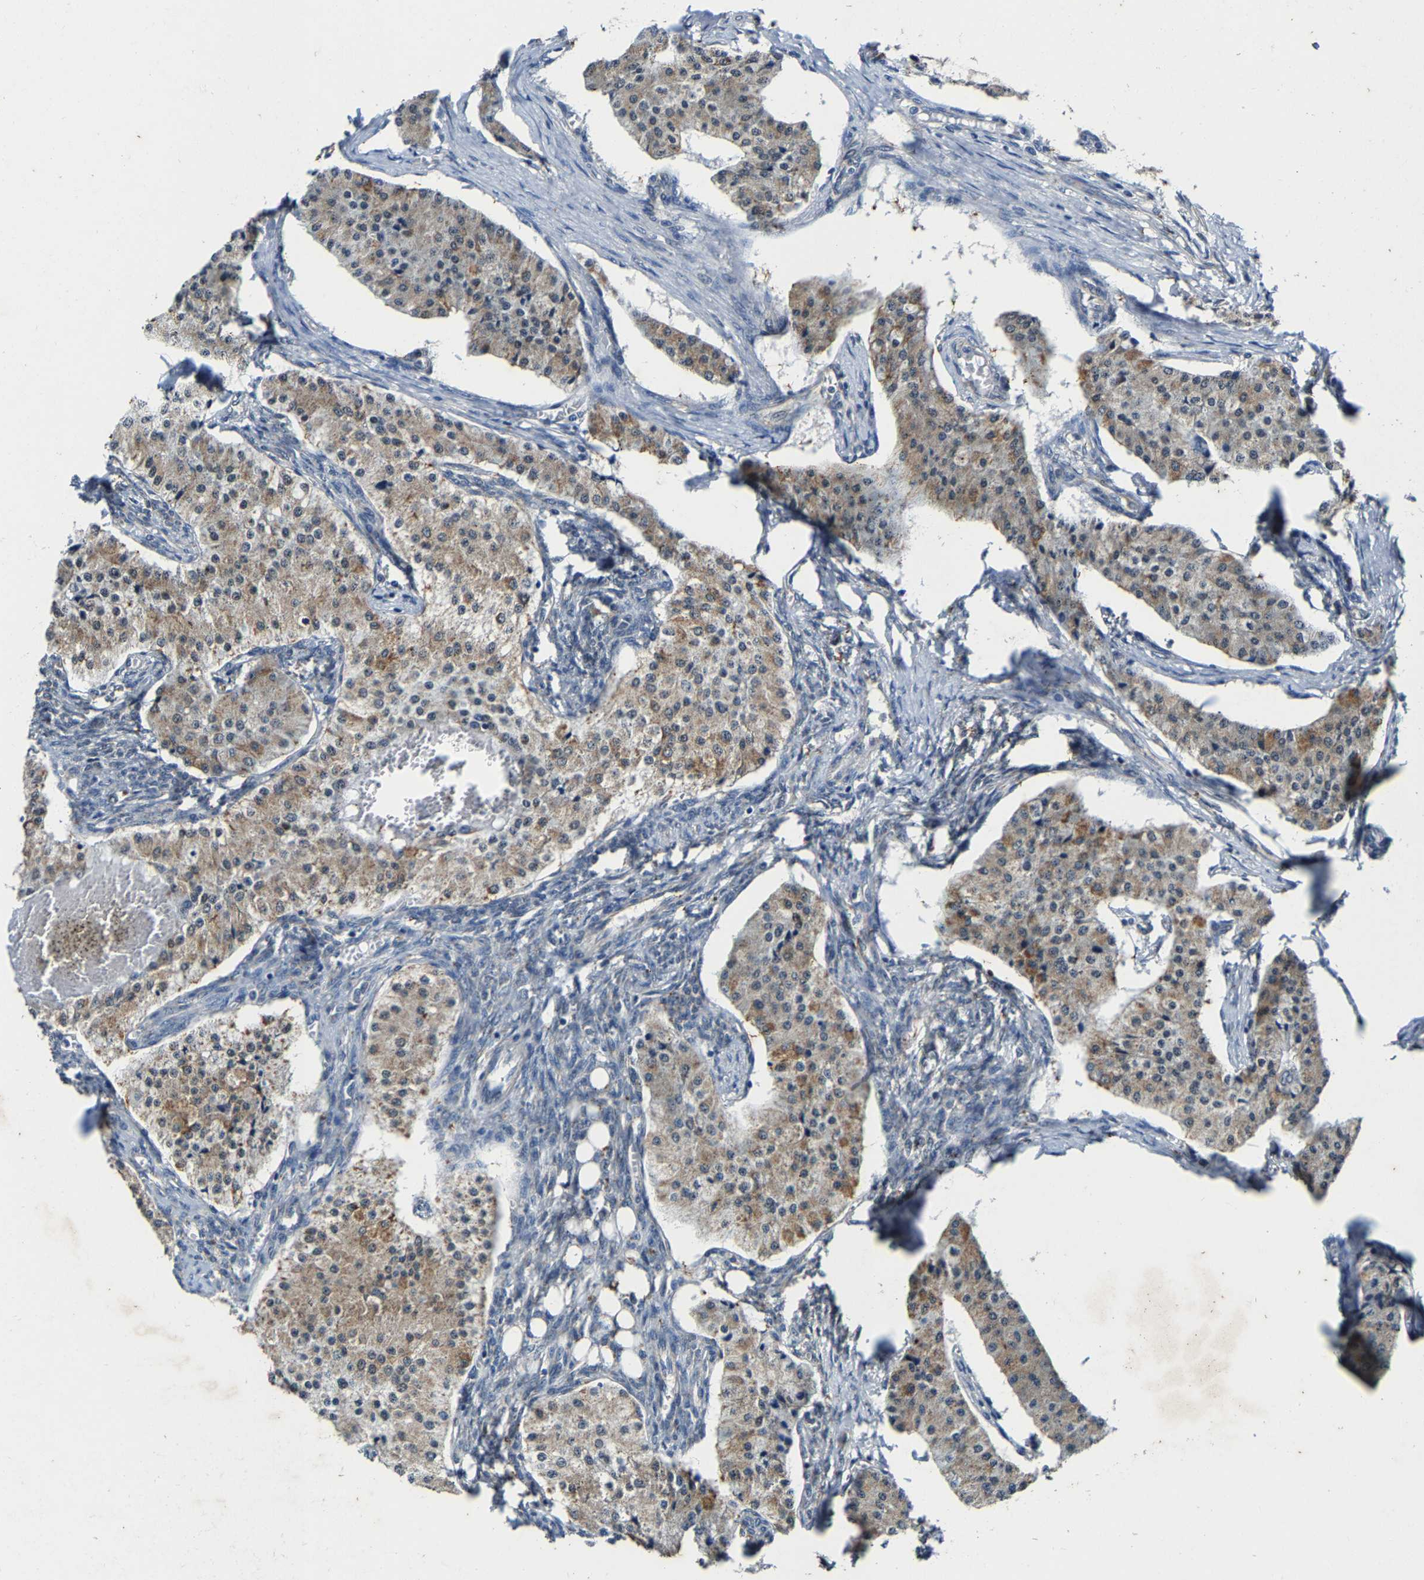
{"staining": {"intensity": "weak", "quantity": "25%-75%", "location": "cytoplasmic/membranous"}, "tissue": "carcinoid", "cell_type": "Tumor cells", "image_type": "cancer", "snomed": [{"axis": "morphology", "description": "Carcinoid, malignant, NOS"}, {"axis": "topography", "description": "Colon"}], "caption": "About 25%-75% of tumor cells in human carcinoid (malignant) exhibit weak cytoplasmic/membranous protein positivity as visualized by brown immunohistochemical staining.", "gene": "SLC25A25", "patient": {"sex": "female", "age": 52}}